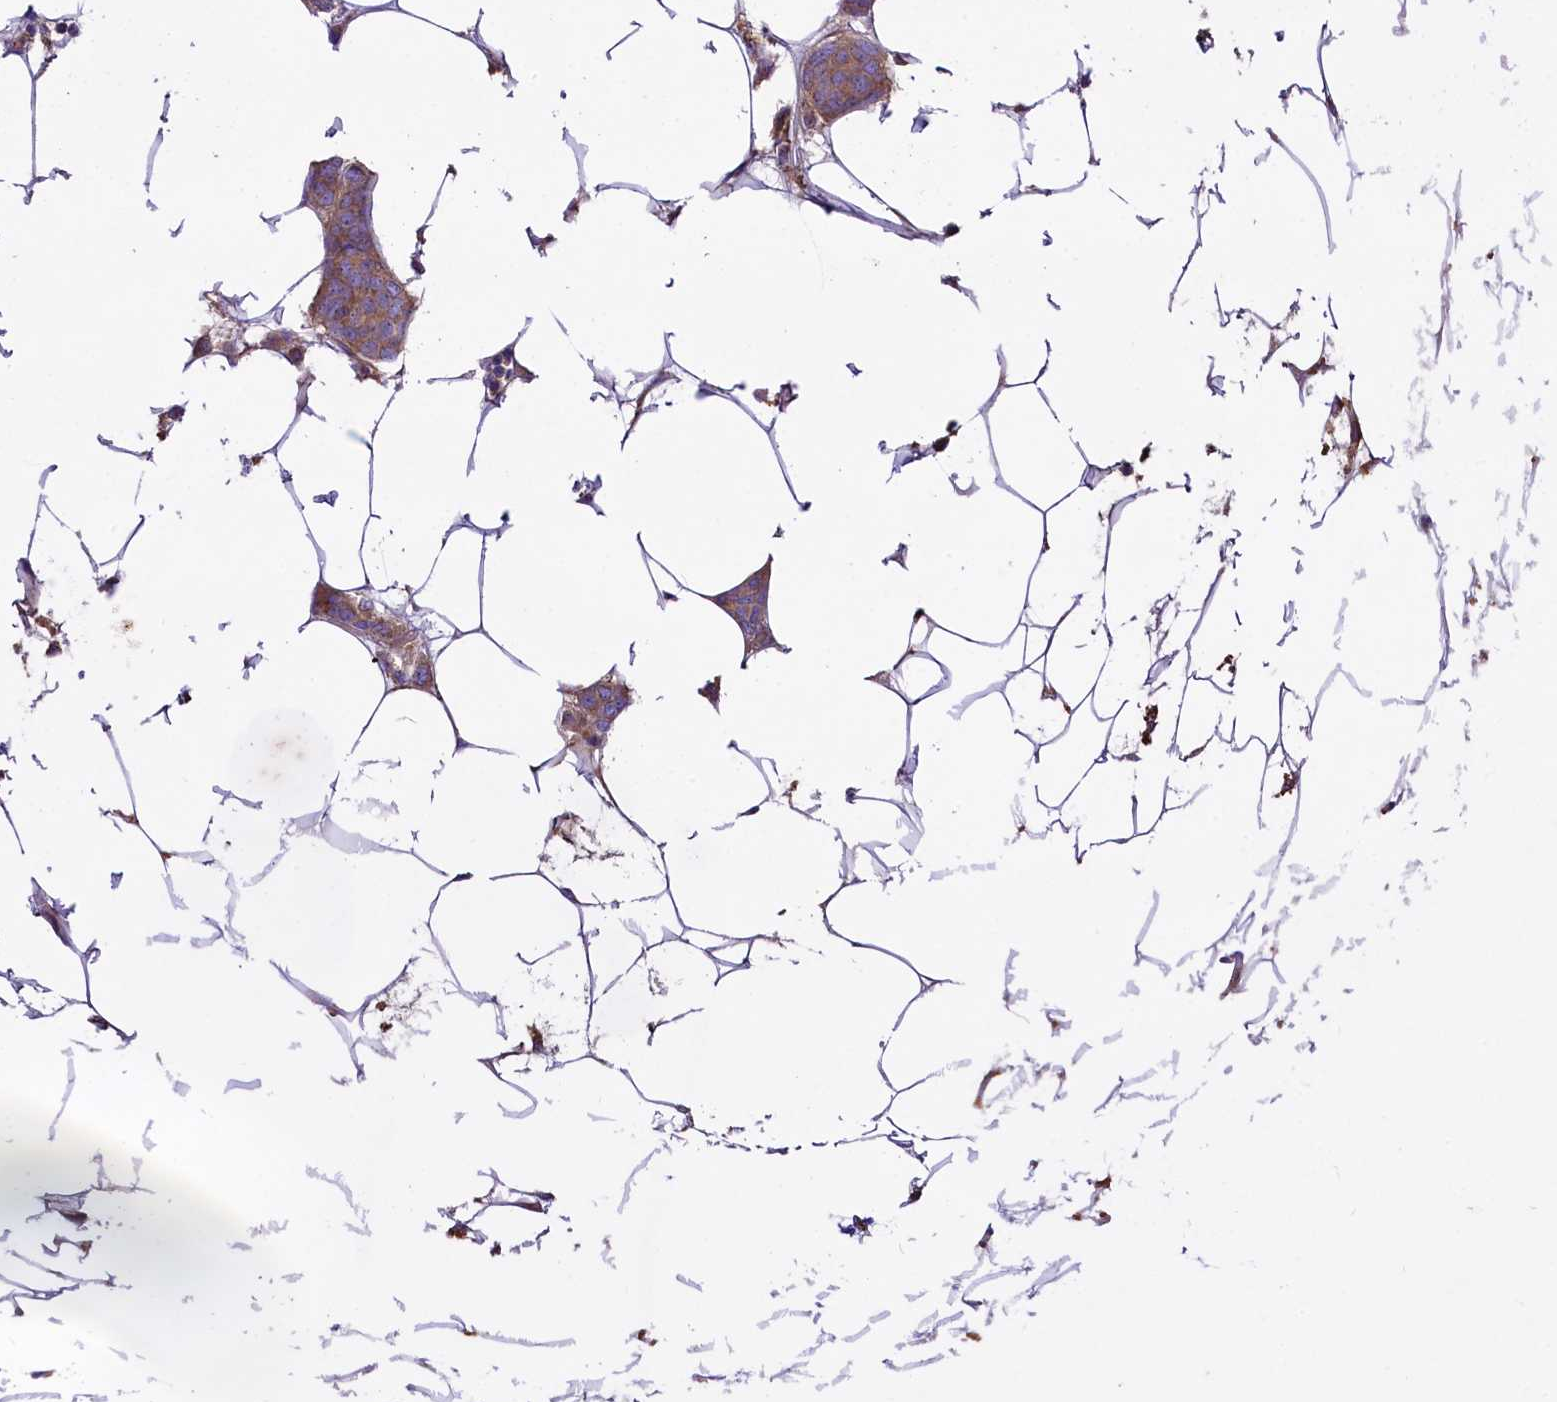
{"staining": {"intensity": "weak", "quantity": "25%-75%", "location": "cytoplasmic/membranous"}, "tissue": "breast cancer", "cell_type": "Tumor cells", "image_type": "cancer", "snomed": [{"axis": "morphology", "description": "Duct carcinoma"}, {"axis": "topography", "description": "Breast"}], "caption": "Invasive ductal carcinoma (breast) was stained to show a protein in brown. There is low levels of weak cytoplasmic/membranous staining in approximately 25%-75% of tumor cells.", "gene": "PEMT", "patient": {"sex": "female", "age": 72}}